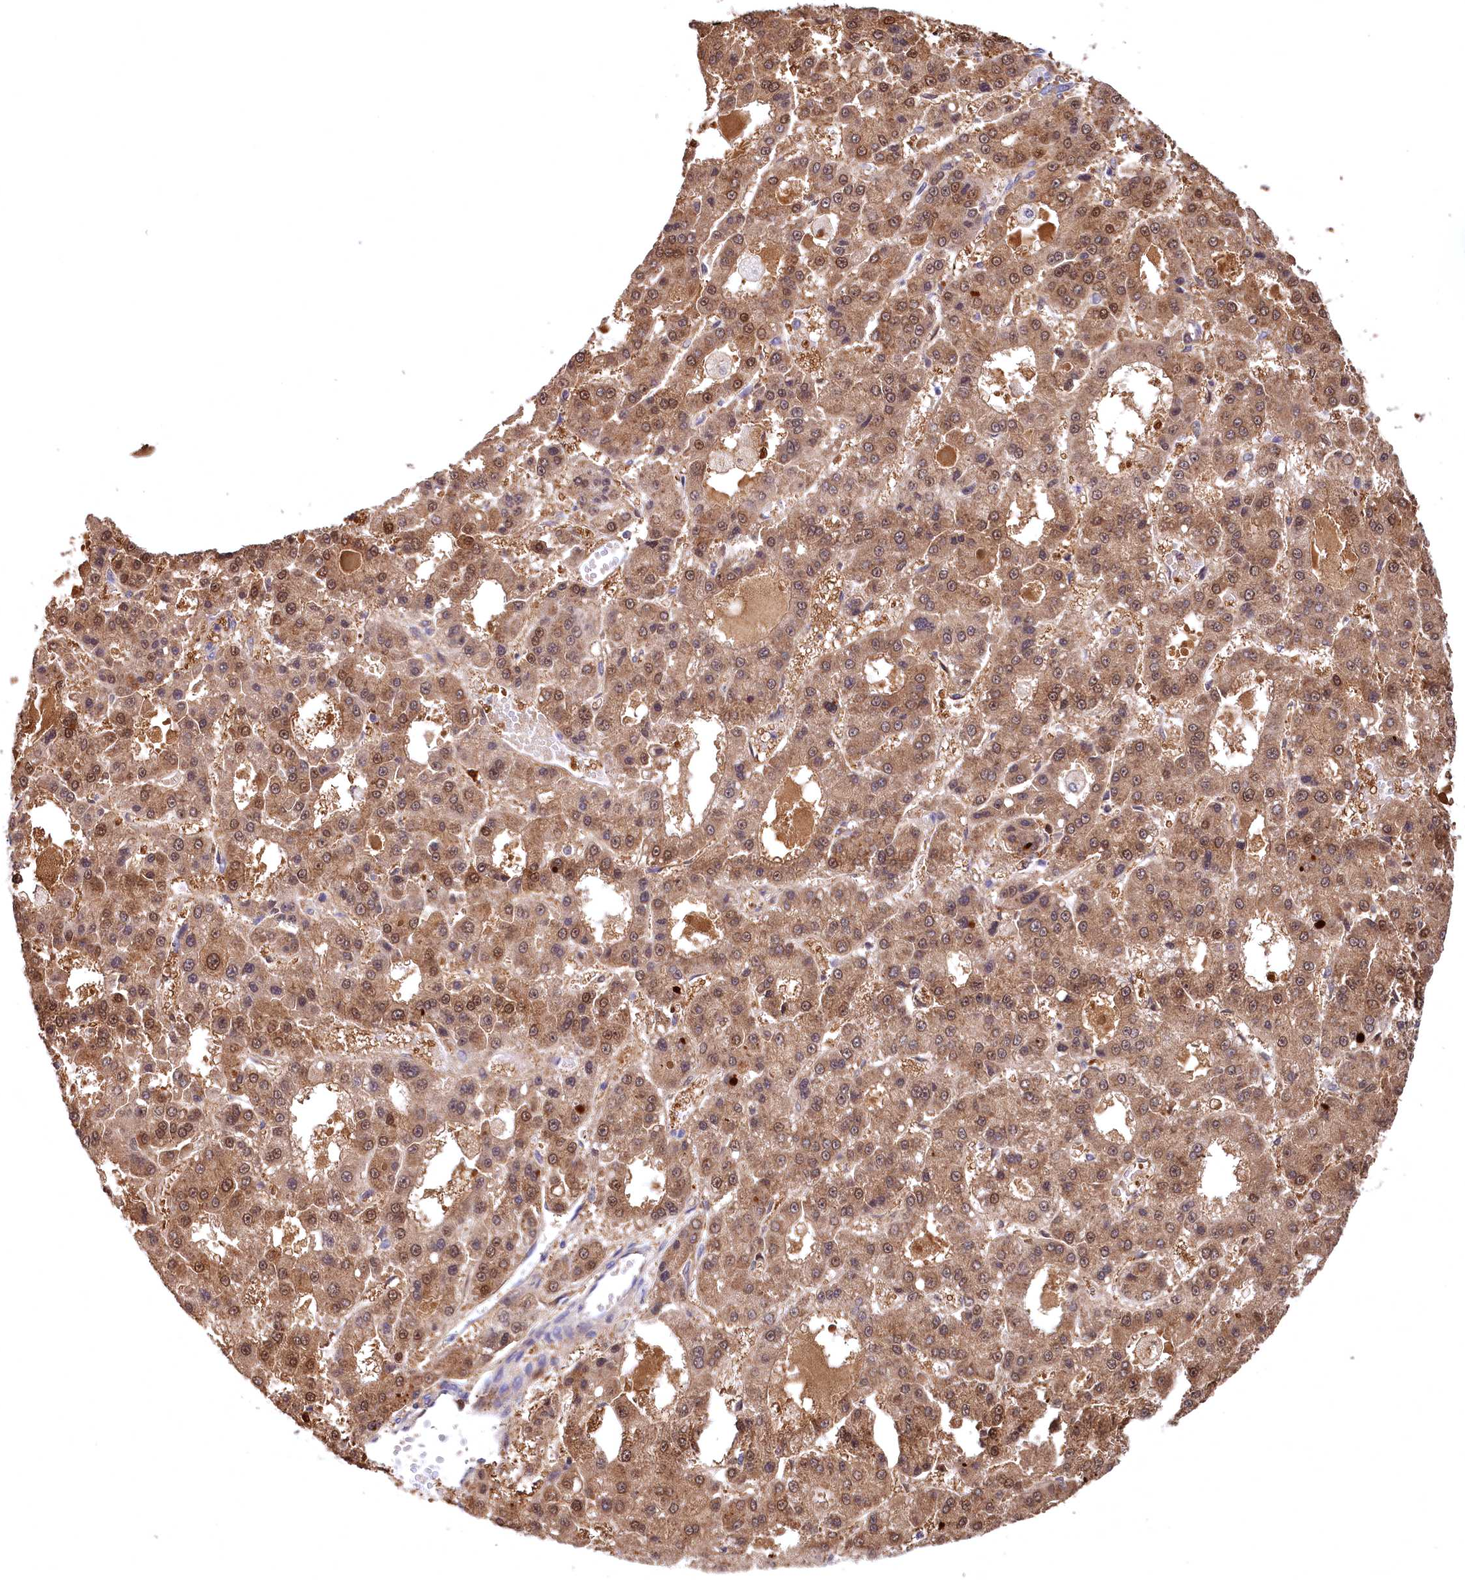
{"staining": {"intensity": "moderate", "quantity": ">75%", "location": "cytoplasmic/membranous,nuclear"}, "tissue": "liver cancer", "cell_type": "Tumor cells", "image_type": "cancer", "snomed": [{"axis": "morphology", "description": "Carcinoma, Hepatocellular, NOS"}, {"axis": "topography", "description": "Liver"}], "caption": "High-magnification brightfield microscopy of liver cancer stained with DAB (brown) and counterstained with hematoxylin (blue). tumor cells exhibit moderate cytoplasmic/membranous and nuclear staining is appreciated in approximately>75% of cells. The staining is performed using DAB (3,3'-diaminobenzidine) brown chromogen to label protein expression. The nuclei are counter-stained blue using hematoxylin.", "gene": "C11orf54", "patient": {"sex": "male", "age": 70}}